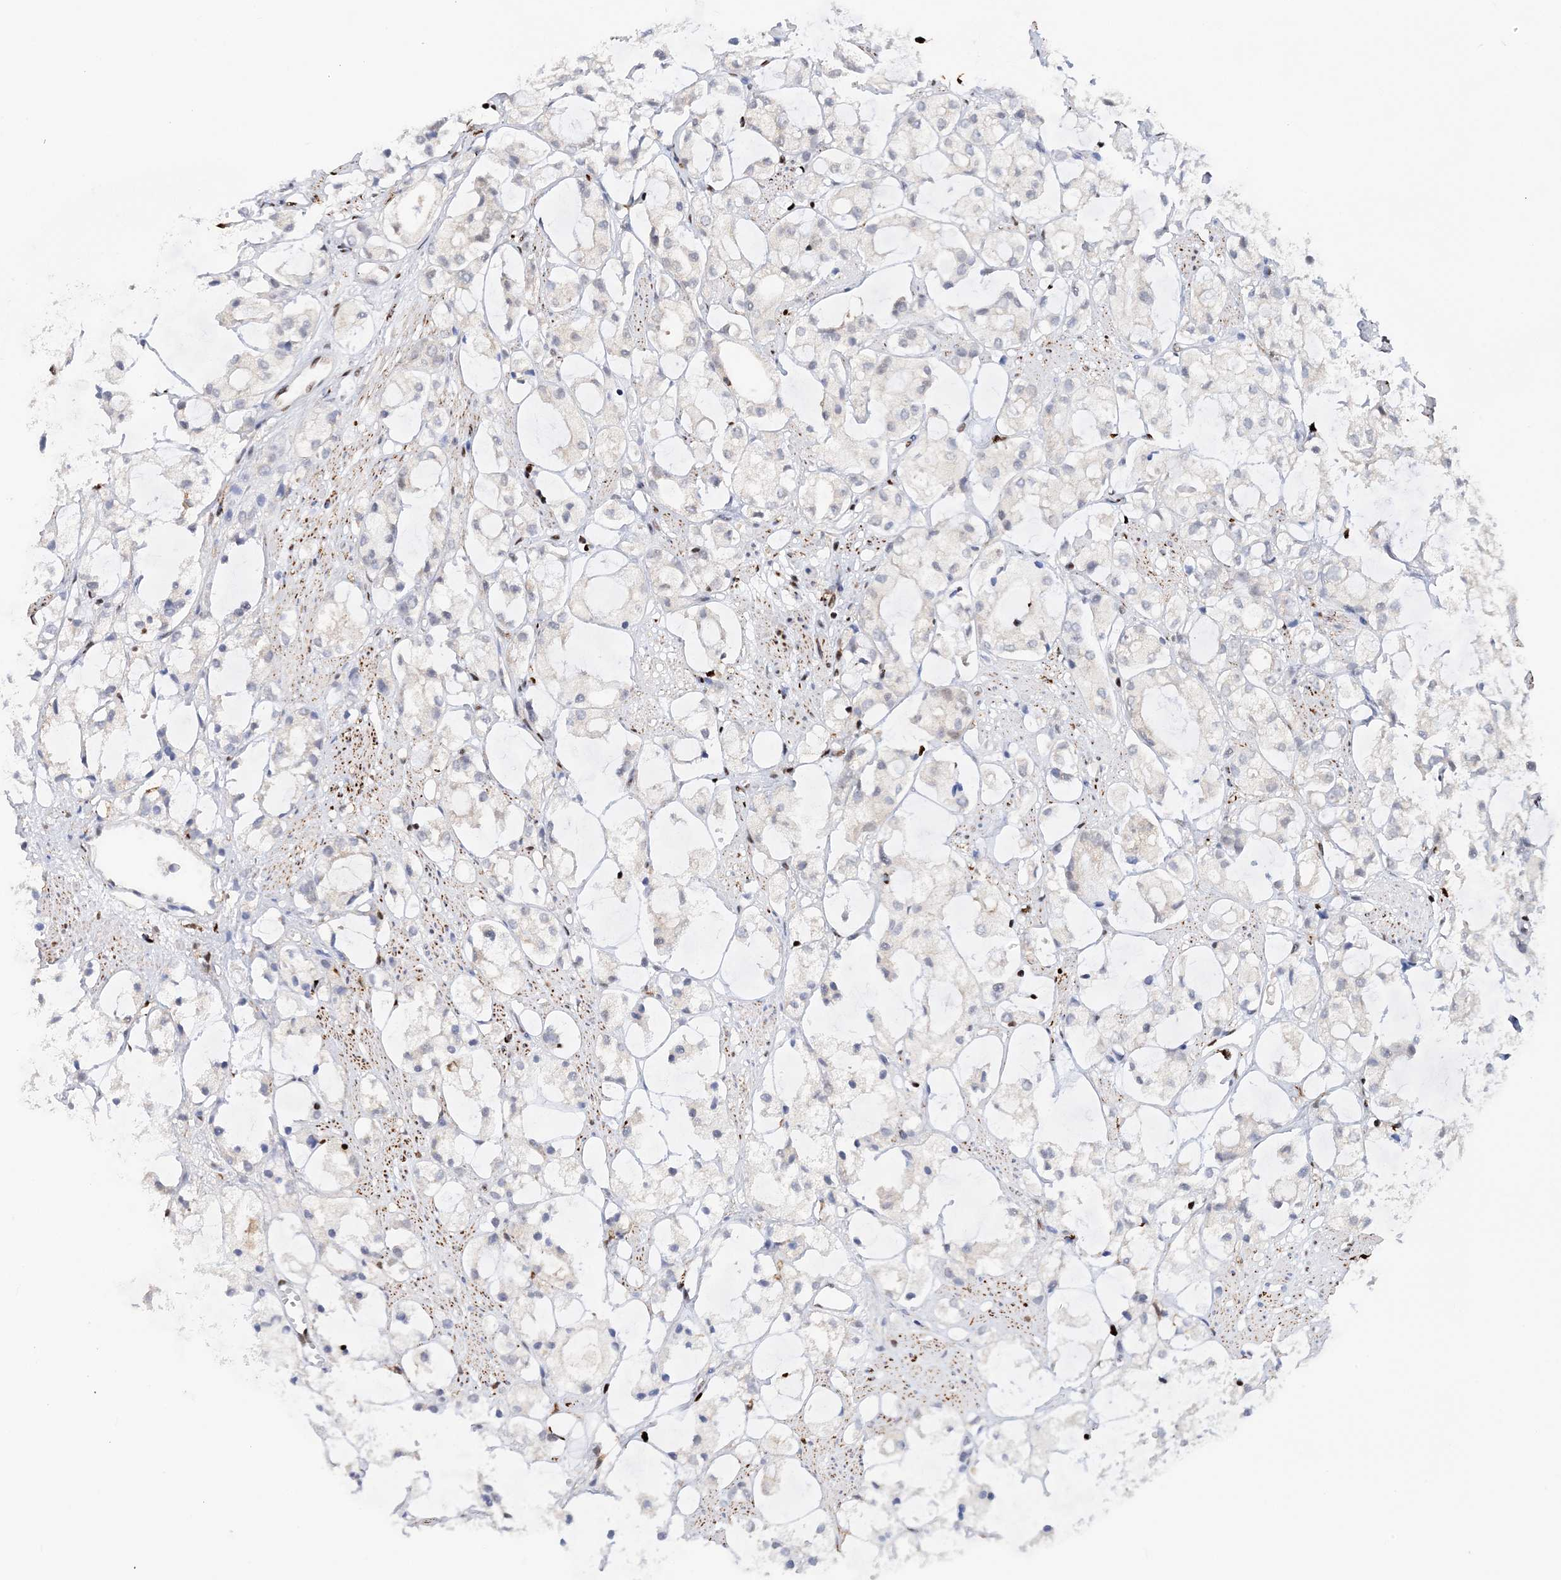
{"staining": {"intensity": "negative", "quantity": "none", "location": "none"}, "tissue": "prostate cancer", "cell_type": "Tumor cells", "image_type": "cancer", "snomed": [{"axis": "morphology", "description": "Adenocarcinoma, High grade"}, {"axis": "topography", "description": "Prostate"}], "caption": "The micrograph shows no staining of tumor cells in prostate adenocarcinoma (high-grade).", "gene": "NIT2", "patient": {"sex": "male", "age": 85}}